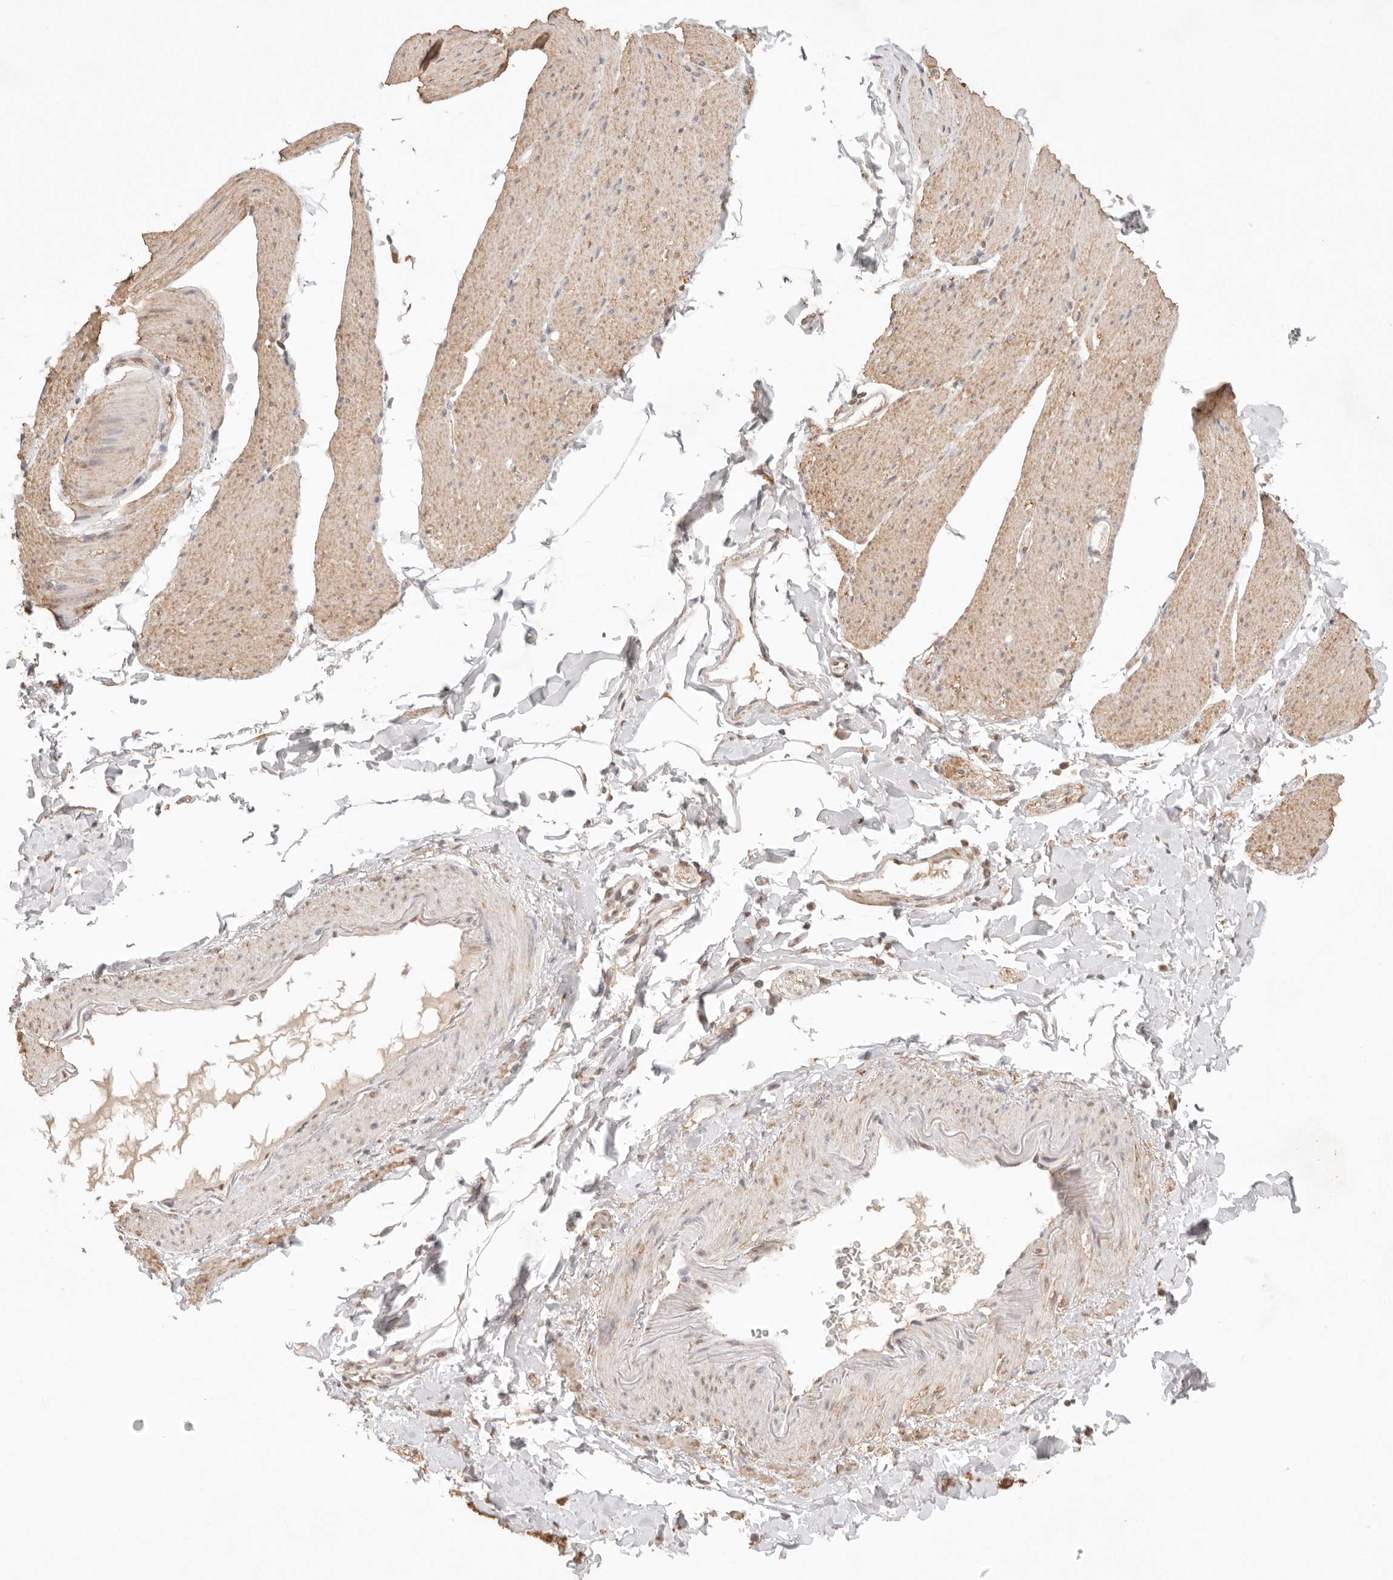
{"staining": {"intensity": "weak", "quantity": ">75%", "location": "cytoplasmic/membranous"}, "tissue": "smooth muscle", "cell_type": "Smooth muscle cells", "image_type": "normal", "snomed": [{"axis": "morphology", "description": "Normal tissue, NOS"}, {"axis": "topography", "description": "Smooth muscle"}, {"axis": "topography", "description": "Small intestine"}], "caption": "This photomicrograph demonstrates normal smooth muscle stained with IHC to label a protein in brown. The cytoplasmic/membranous of smooth muscle cells show weak positivity for the protein. Nuclei are counter-stained blue.", "gene": "IL1R2", "patient": {"sex": "female", "age": 84}}